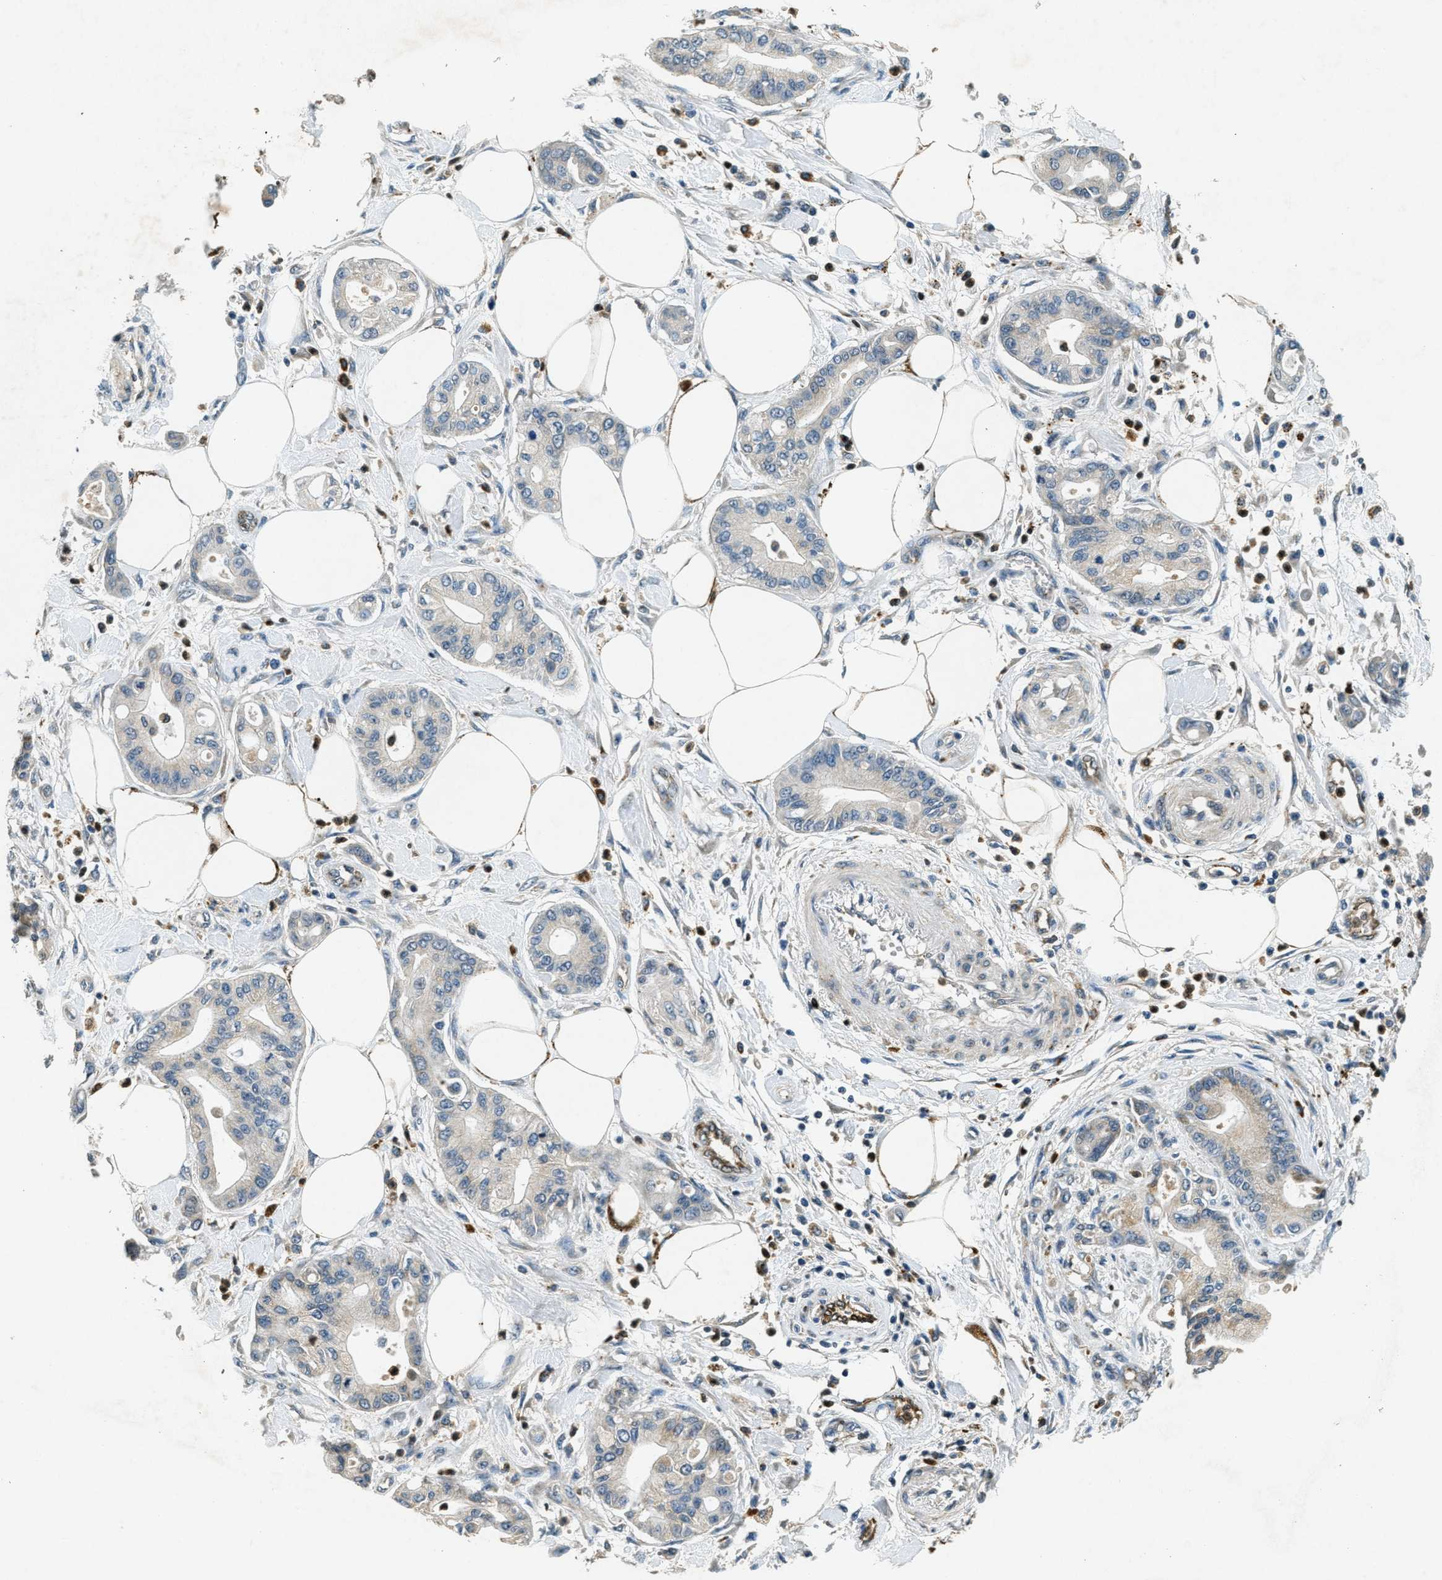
{"staining": {"intensity": "weak", "quantity": "<25%", "location": "cytoplasmic/membranous"}, "tissue": "pancreatic cancer", "cell_type": "Tumor cells", "image_type": "cancer", "snomed": [{"axis": "morphology", "description": "Adenocarcinoma, NOS"}, {"axis": "morphology", "description": "Adenocarcinoma, metastatic, NOS"}, {"axis": "topography", "description": "Lymph node"}, {"axis": "topography", "description": "Pancreas"}, {"axis": "topography", "description": "Duodenum"}], "caption": "DAB immunohistochemical staining of adenocarcinoma (pancreatic) displays no significant expression in tumor cells.", "gene": "RAB3D", "patient": {"sex": "female", "age": 64}}